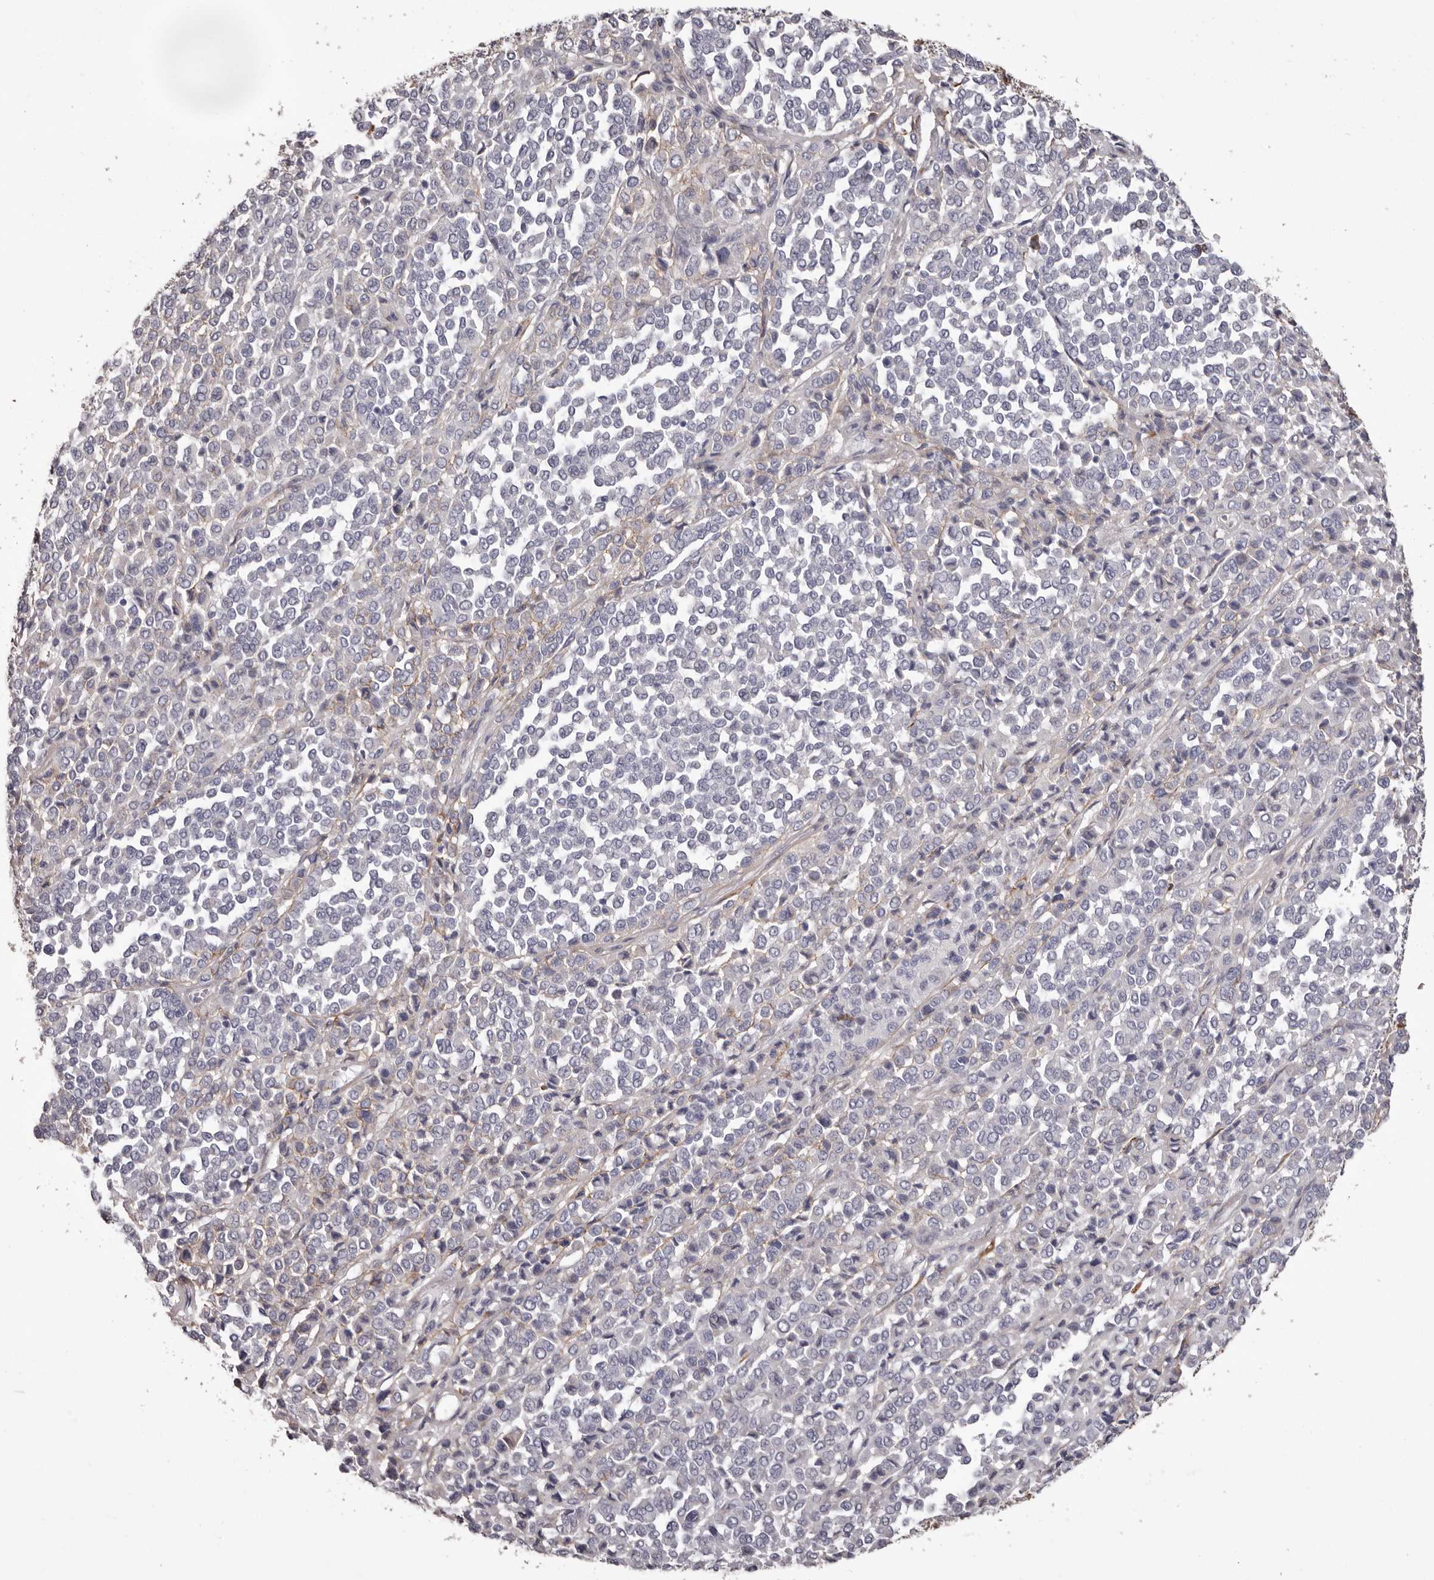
{"staining": {"intensity": "negative", "quantity": "none", "location": "none"}, "tissue": "melanoma", "cell_type": "Tumor cells", "image_type": "cancer", "snomed": [{"axis": "morphology", "description": "Malignant melanoma, Metastatic site"}, {"axis": "topography", "description": "Pancreas"}], "caption": "Immunohistochemistry micrograph of human melanoma stained for a protein (brown), which reveals no positivity in tumor cells. Brightfield microscopy of IHC stained with DAB (3,3'-diaminobenzidine) (brown) and hematoxylin (blue), captured at high magnification.", "gene": "COL6A1", "patient": {"sex": "female", "age": 30}}